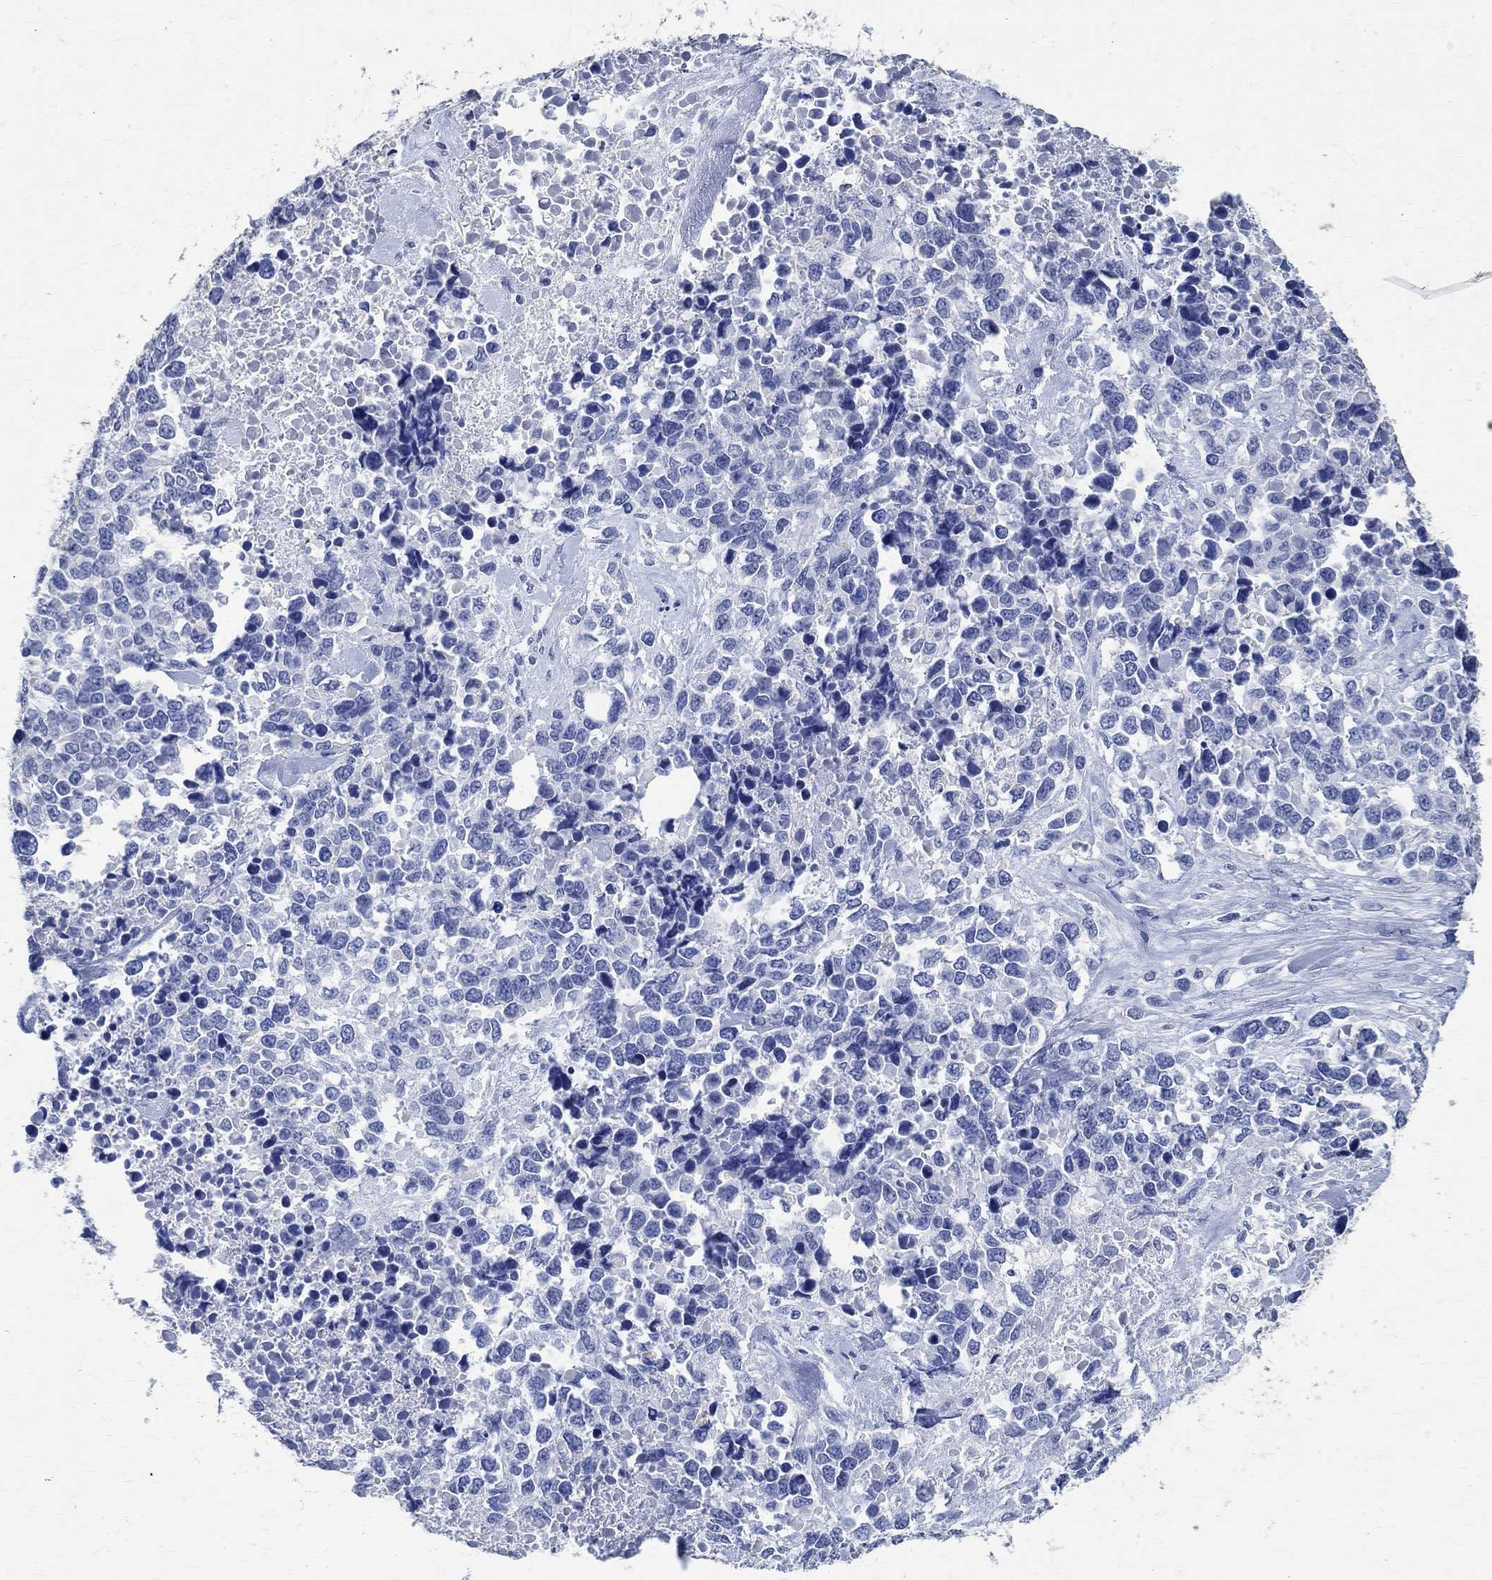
{"staining": {"intensity": "negative", "quantity": "none", "location": "none"}, "tissue": "melanoma", "cell_type": "Tumor cells", "image_type": "cancer", "snomed": [{"axis": "morphology", "description": "Malignant melanoma, Metastatic site"}, {"axis": "topography", "description": "Skin"}], "caption": "This is an IHC photomicrograph of human malignant melanoma (metastatic site). There is no positivity in tumor cells.", "gene": "TMEM221", "patient": {"sex": "male", "age": 84}}